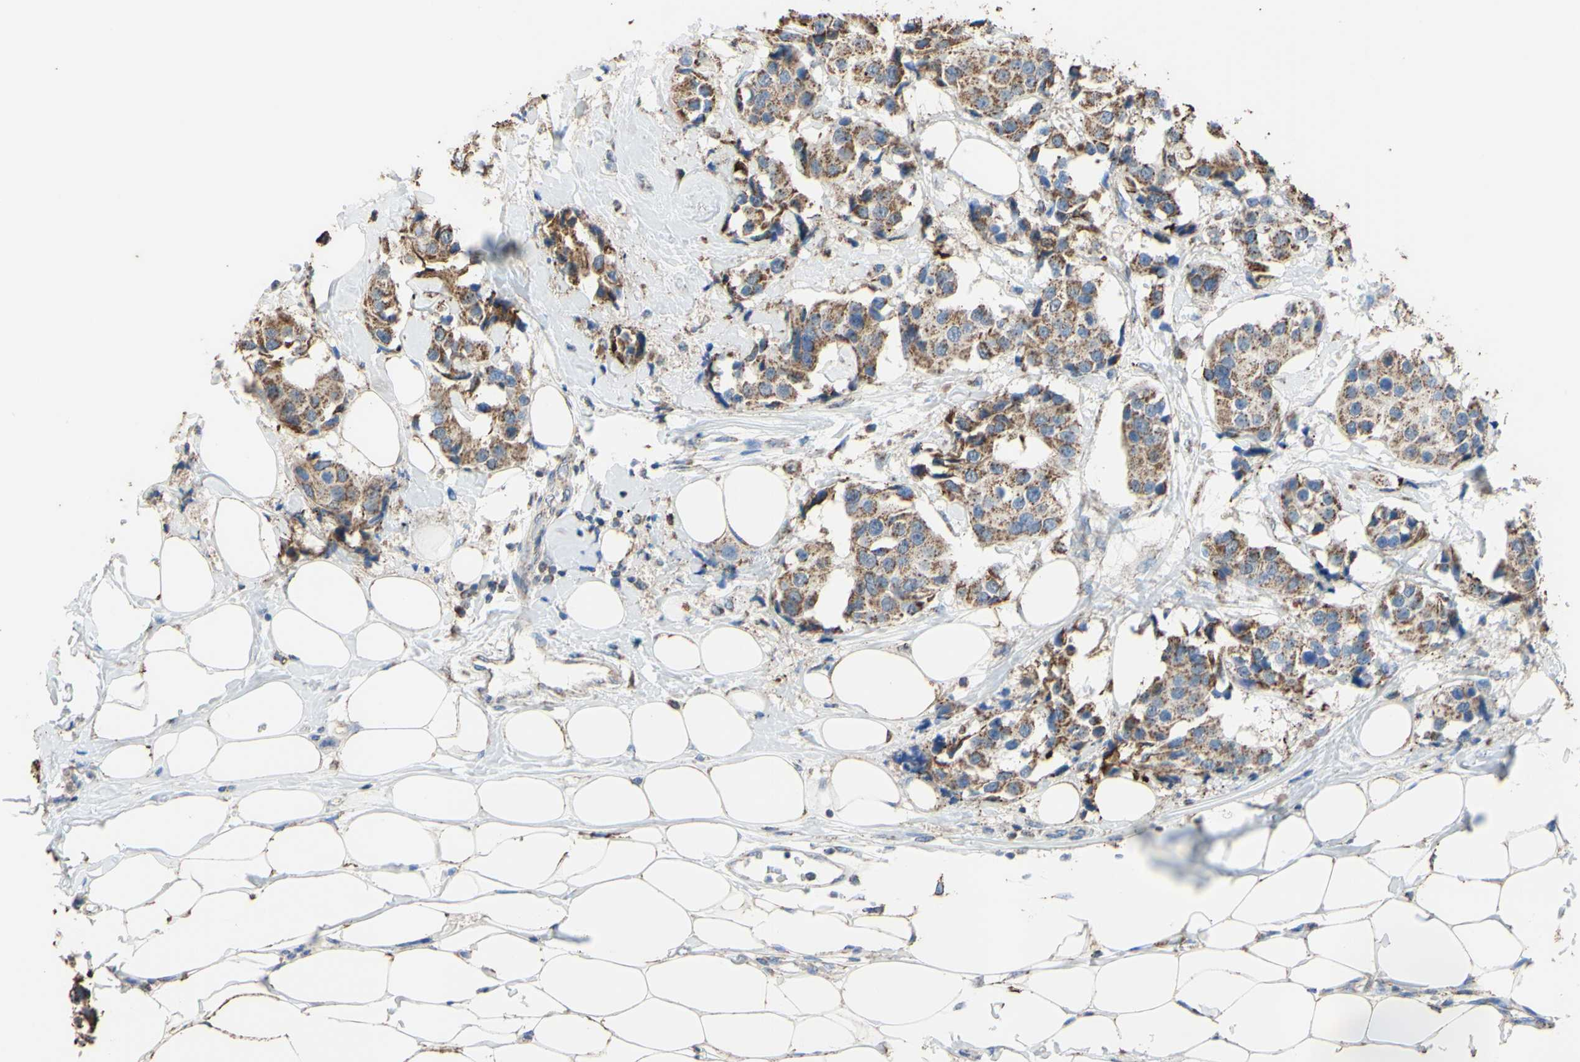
{"staining": {"intensity": "moderate", "quantity": ">75%", "location": "cytoplasmic/membranous"}, "tissue": "breast cancer", "cell_type": "Tumor cells", "image_type": "cancer", "snomed": [{"axis": "morphology", "description": "Normal tissue, NOS"}, {"axis": "morphology", "description": "Duct carcinoma"}, {"axis": "topography", "description": "Breast"}], "caption": "DAB immunohistochemical staining of infiltrating ductal carcinoma (breast) demonstrates moderate cytoplasmic/membranous protein expression in approximately >75% of tumor cells.", "gene": "CMKLR2", "patient": {"sex": "female", "age": 39}}